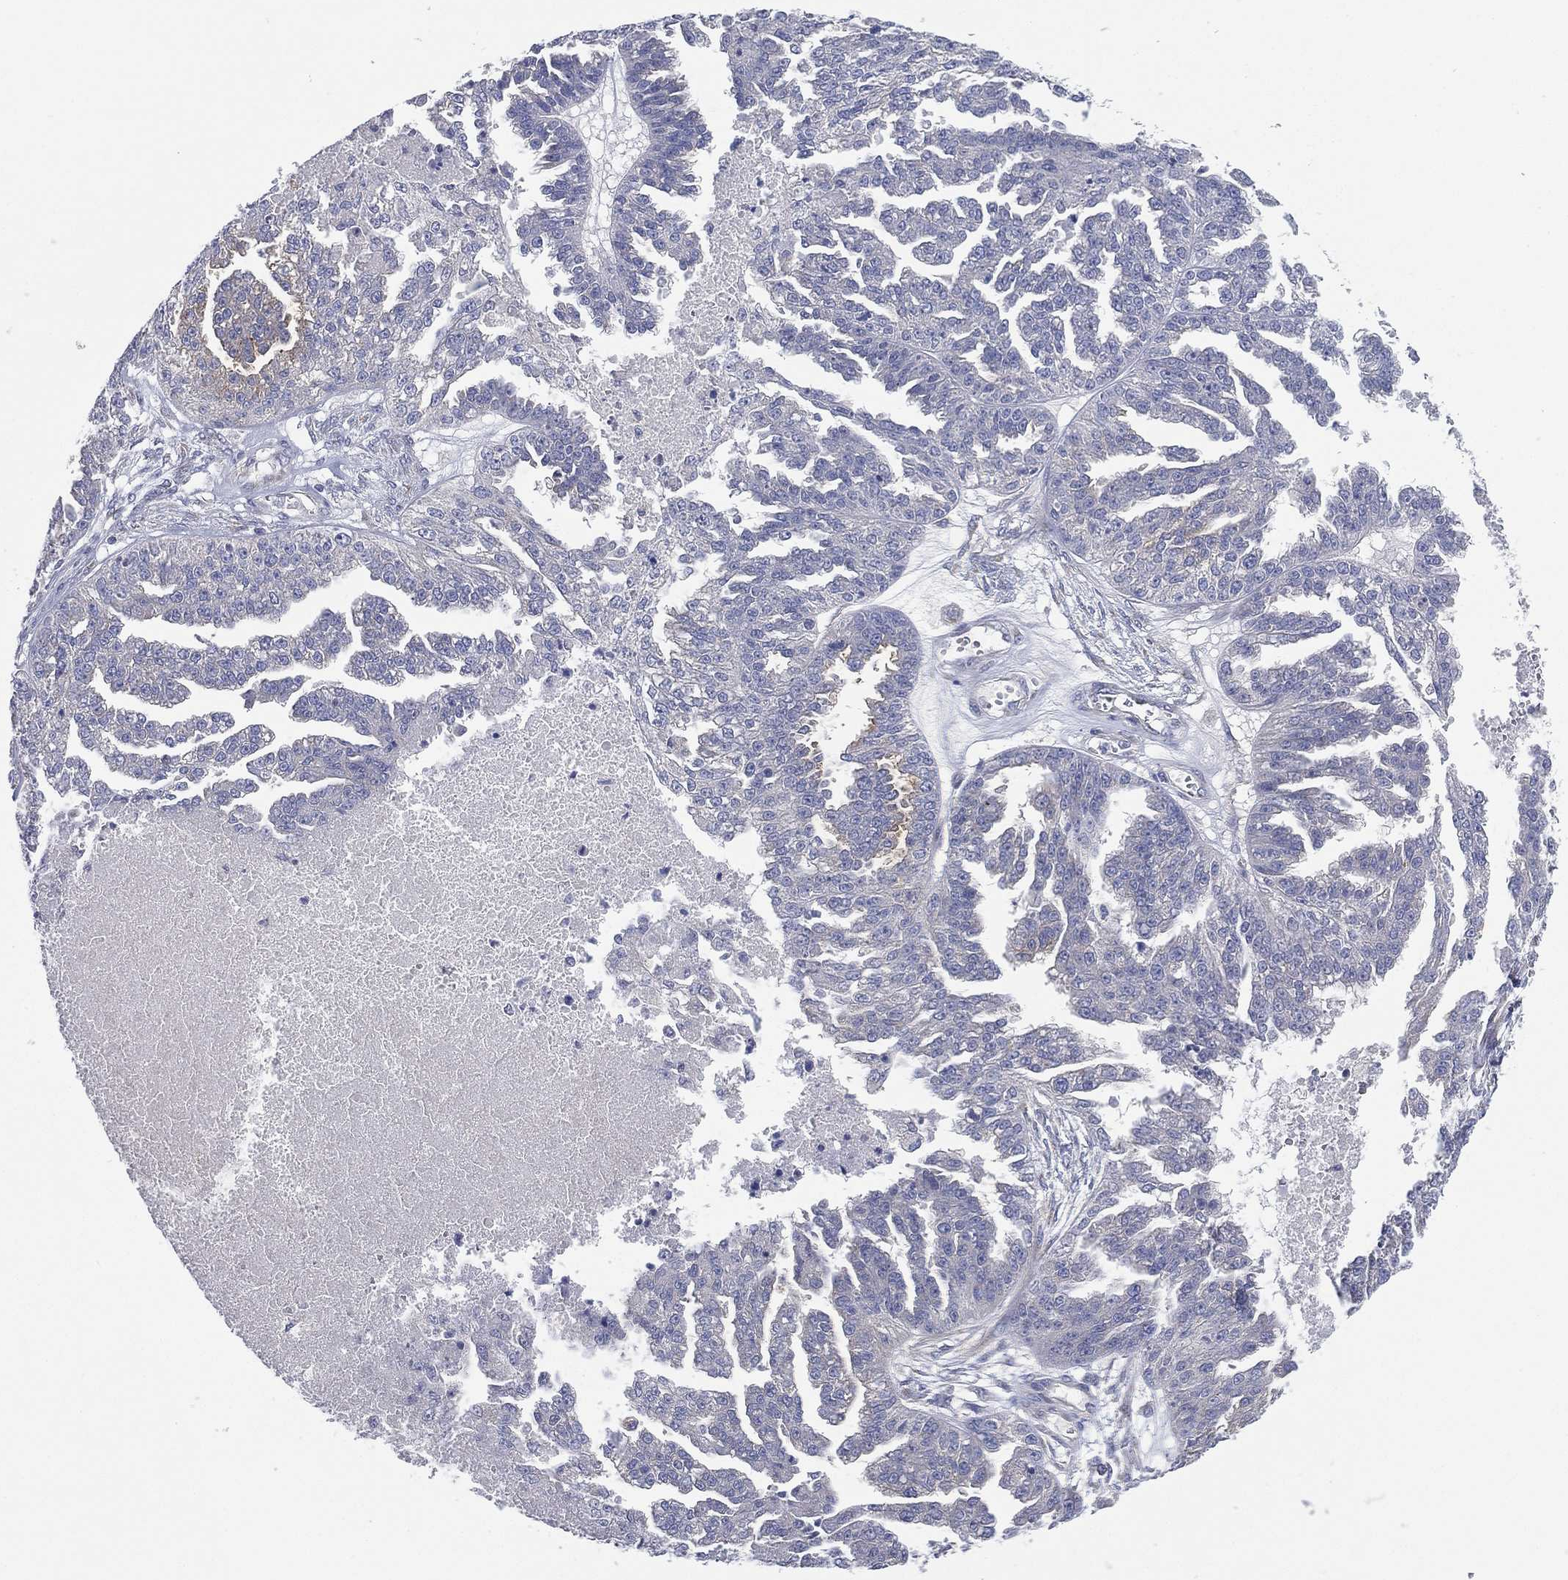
{"staining": {"intensity": "negative", "quantity": "none", "location": "none"}, "tissue": "ovarian cancer", "cell_type": "Tumor cells", "image_type": "cancer", "snomed": [{"axis": "morphology", "description": "Cystadenocarcinoma, serous, NOS"}, {"axis": "topography", "description": "Ovary"}], "caption": "This histopathology image is of ovarian serous cystadenocarcinoma stained with immunohistochemistry (IHC) to label a protein in brown with the nuclei are counter-stained blue. There is no staining in tumor cells.", "gene": "ATP8A2", "patient": {"sex": "female", "age": 58}}